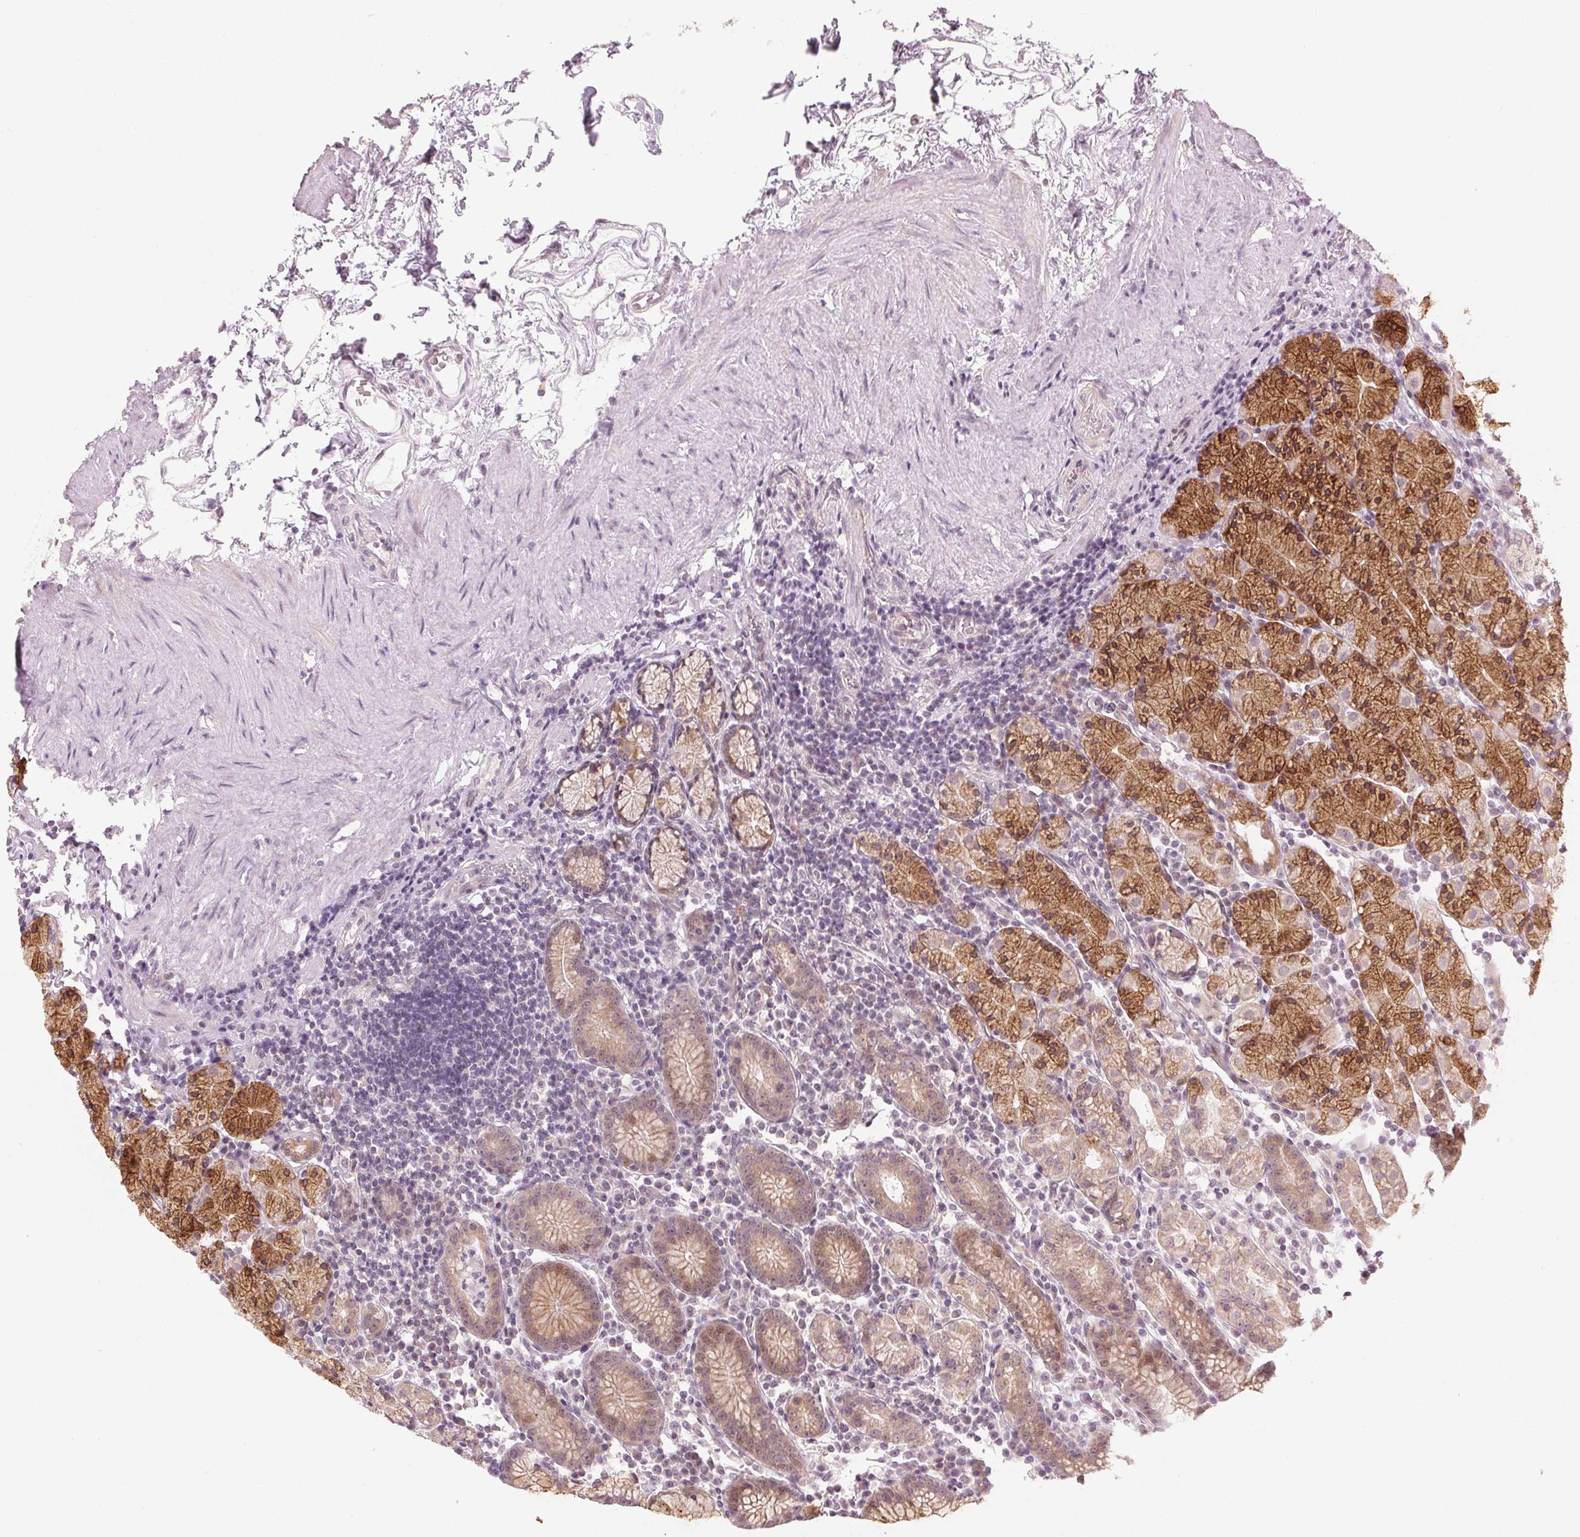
{"staining": {"intensity": "strong", "quantity": "25%-75%", "location": "cytoplasmic/membranous,nuclear"}, "tissue": "stomach", "cell_type": "Glandular cells", "image_type": "normal", "snomed": [{"axis": "morphology", "description": "Normal tissue, NOS"}, {"axis": "topography", "description": "Stomach, upper"}, {"axis": "topography", "description": "Stomach"}], "caption": "Stomach stained with DAB immunohistochemistry displays high levels of strong cytoplasmic/membranous,nuclear staining in approximately 25%-75% of glandular cells. (brown staining indicates protein expression, while blue staining denotes nuclei).", "gene": "TMED6", "patient": {"sex": "male", "age": 62}}